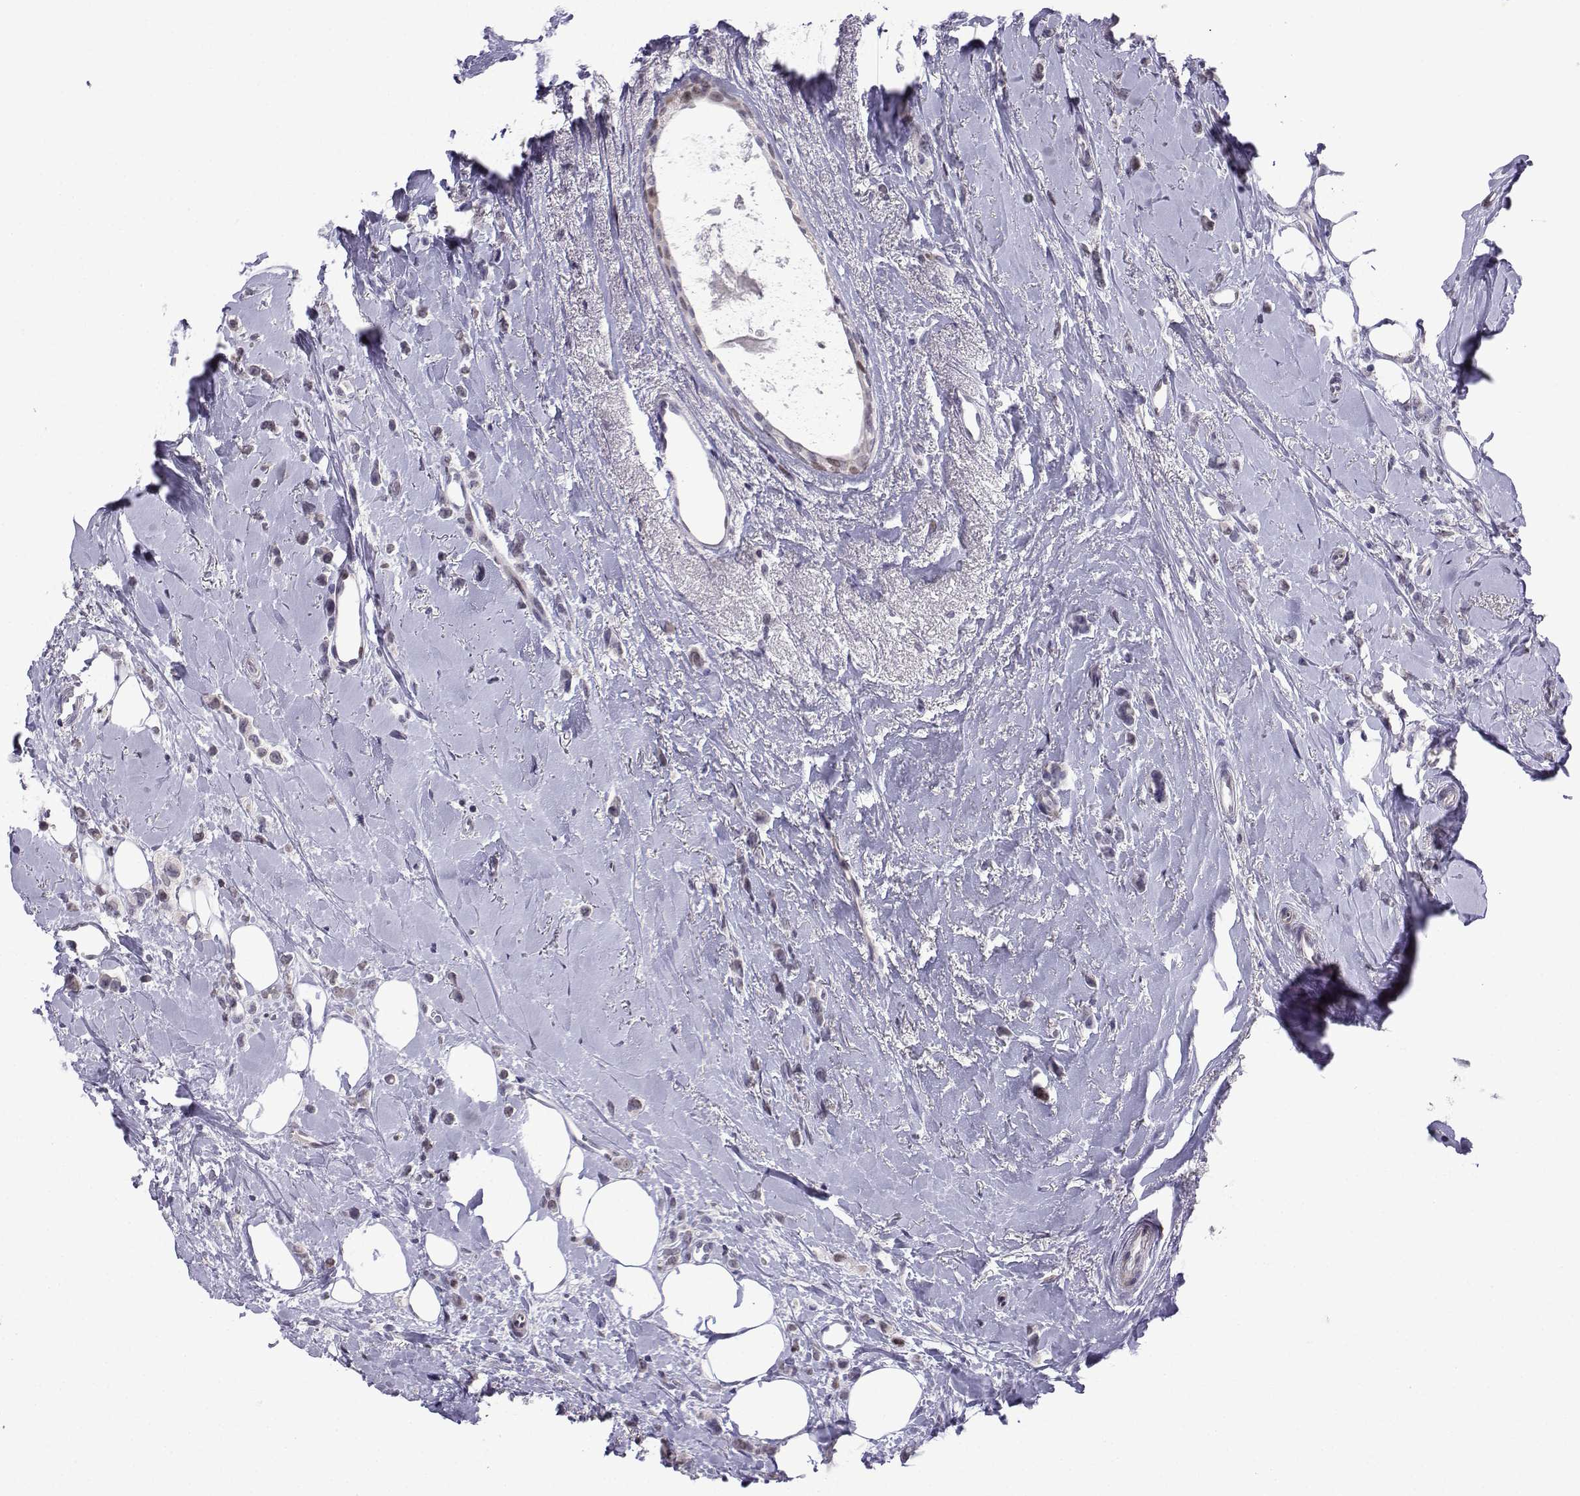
{"staining": {"intensity": "negative", "quantity": "none", "location": "none"}, "tissue": "breast cancer", "cell_type": "Tumor cells", "image_type": "cancer", "snomed": [{"axis": "morphology", "description": "Lobular carcinoma"}, {"axis": "topography", "description": "Breast"}], "caption": "Immunohistochemistry of breast lobular carcinoma reveals no staining in tumor cells.", "gene": "CFAP70", "patient": {"sex": "female", "age": 66}}